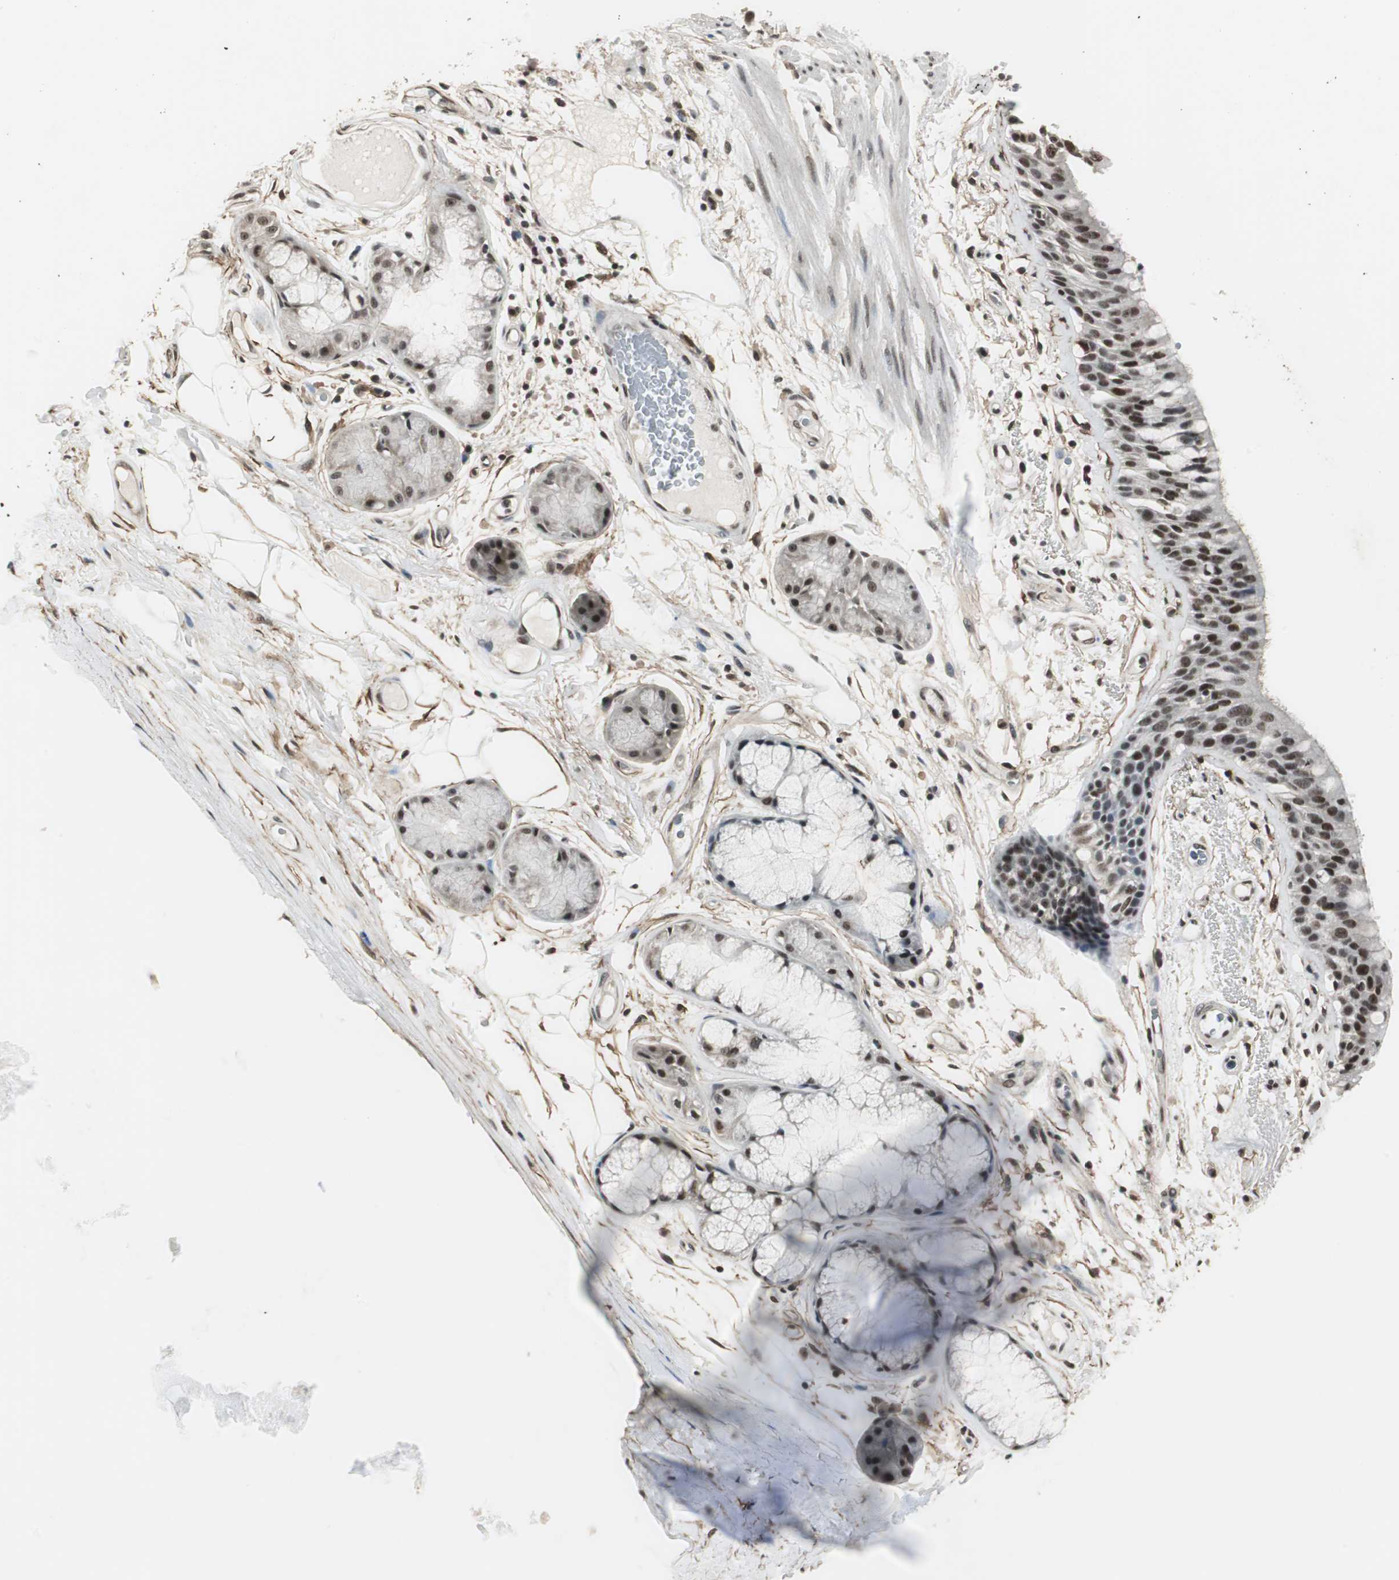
{"staining": {"intensity": "strong", "quantity": ">75%", "location": "nuclear"}, "tissue": "bronchus", "cell_type": "Respiratory epithelial cells", "image_type": "normal", "snomed": [{"axis": "morphology", "description": "Normal tissue, NOS"}, {"axis": "topography", "description": "Bronchus"}], "caption": "Protein staining exhibits strong nuclear staining in approximately >75% of respiratory epithelial cells in benign bronchus. The protein of interest is stained brown, and the nuclei are stained in blue (DAB (3,3'-diaminobenzidine) IHC with brightfield microscopy, high magnification).", "gene": "MKX", "patient": {"sex": "male", "age": 66}}